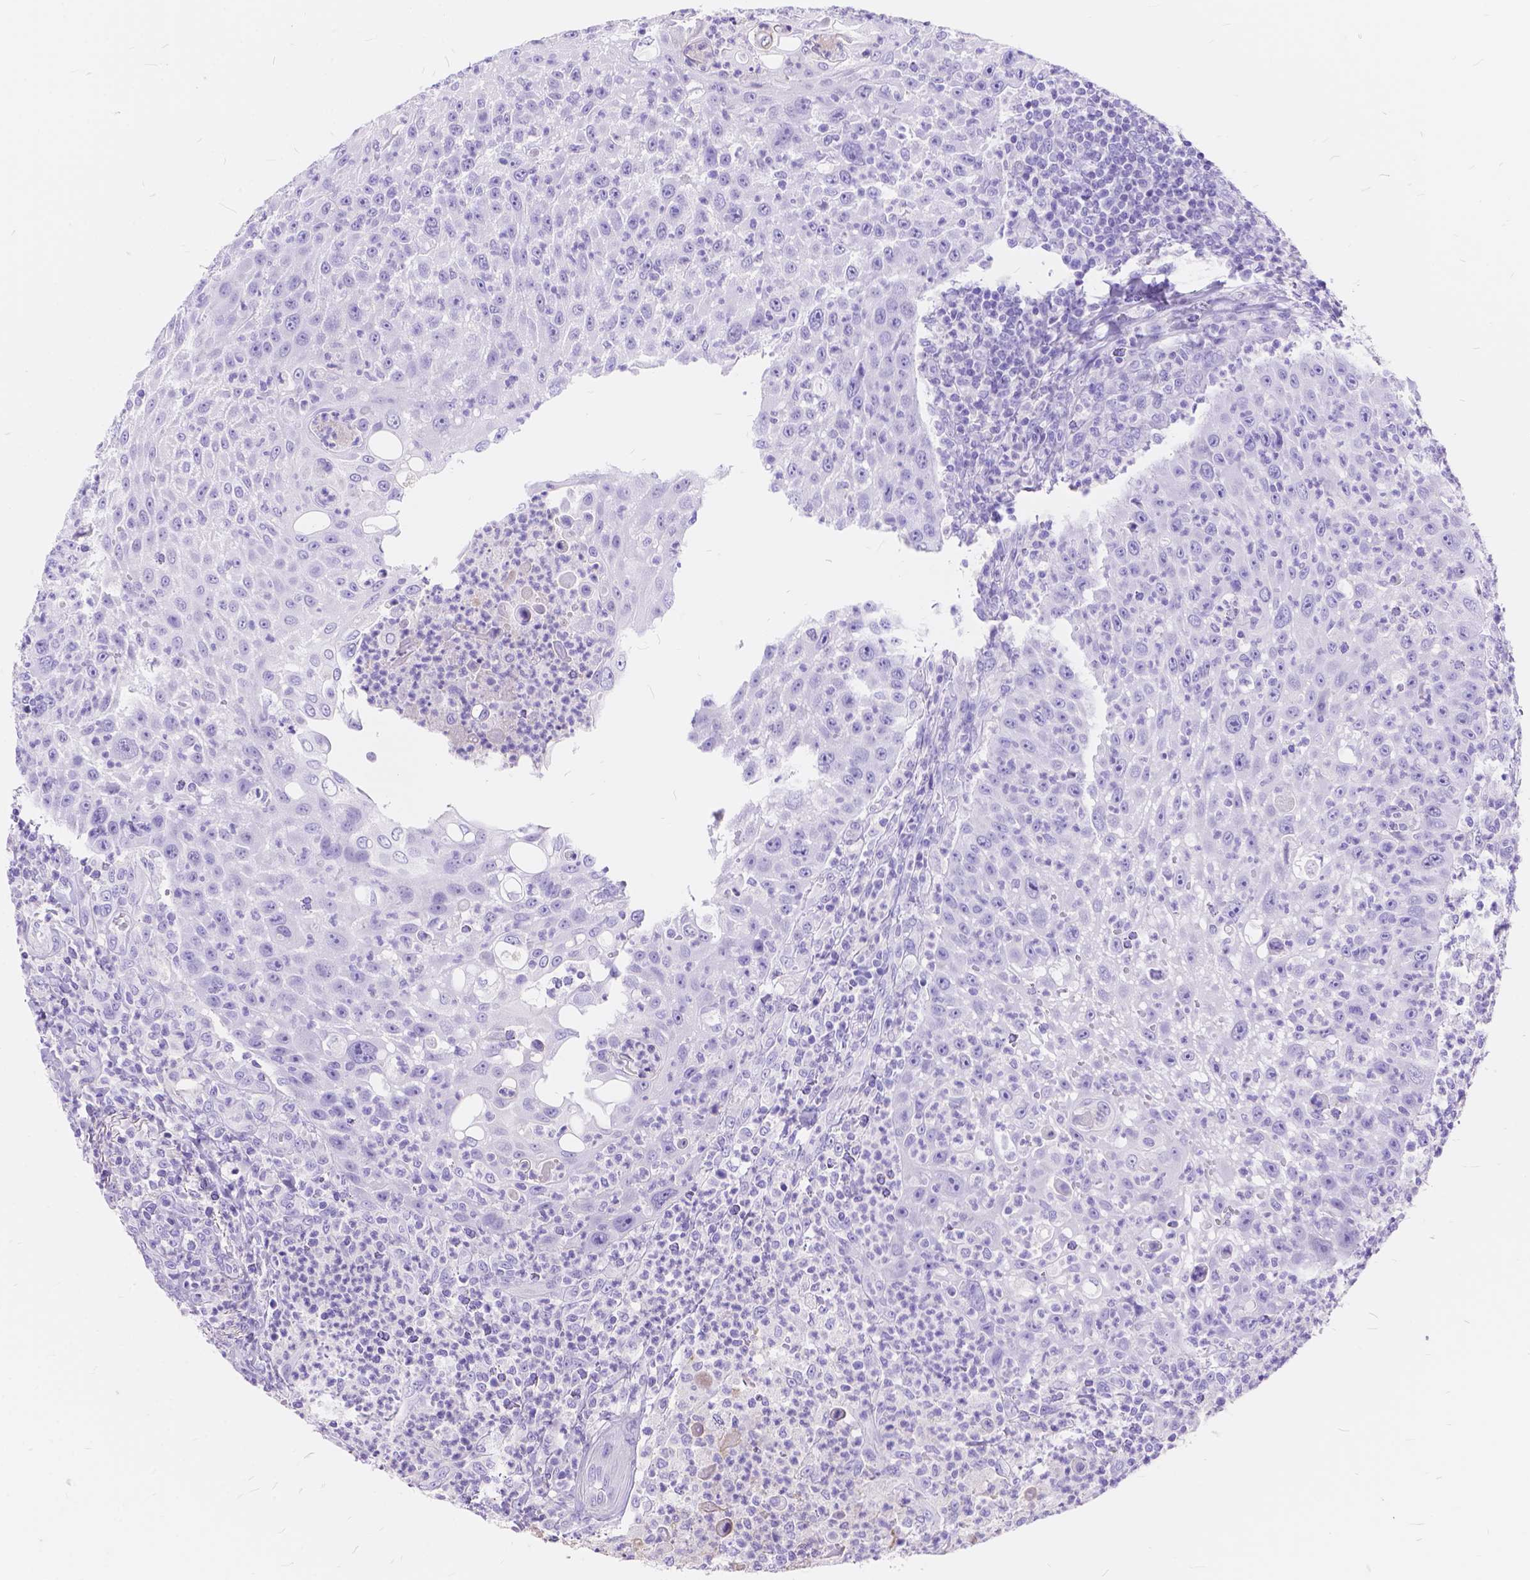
{"staining": {"intensity": "negative", "quantity": "none", "location": "none"}, "tissue": "head and neck cancer", "cell_type": "Tumor cells", "image_type": "cancer", "snomed": [{"axis": "morphology", "description": "Squamous cell carcinoma, NOS"}, {"axis": "topography", "description": "Head-Neck"}], "caption": "A histopathology image of human head and neck cancer is negative for staining in tumor cells. (Stains: DAB (3,3'-diaminobenzidine) immunohistochemistry with hematoxylin counter stain, Microscopy: brightfield microscopy at high magnification).", "gene": "FOXL2", "patient": {"sex": "male", "age": 69}}